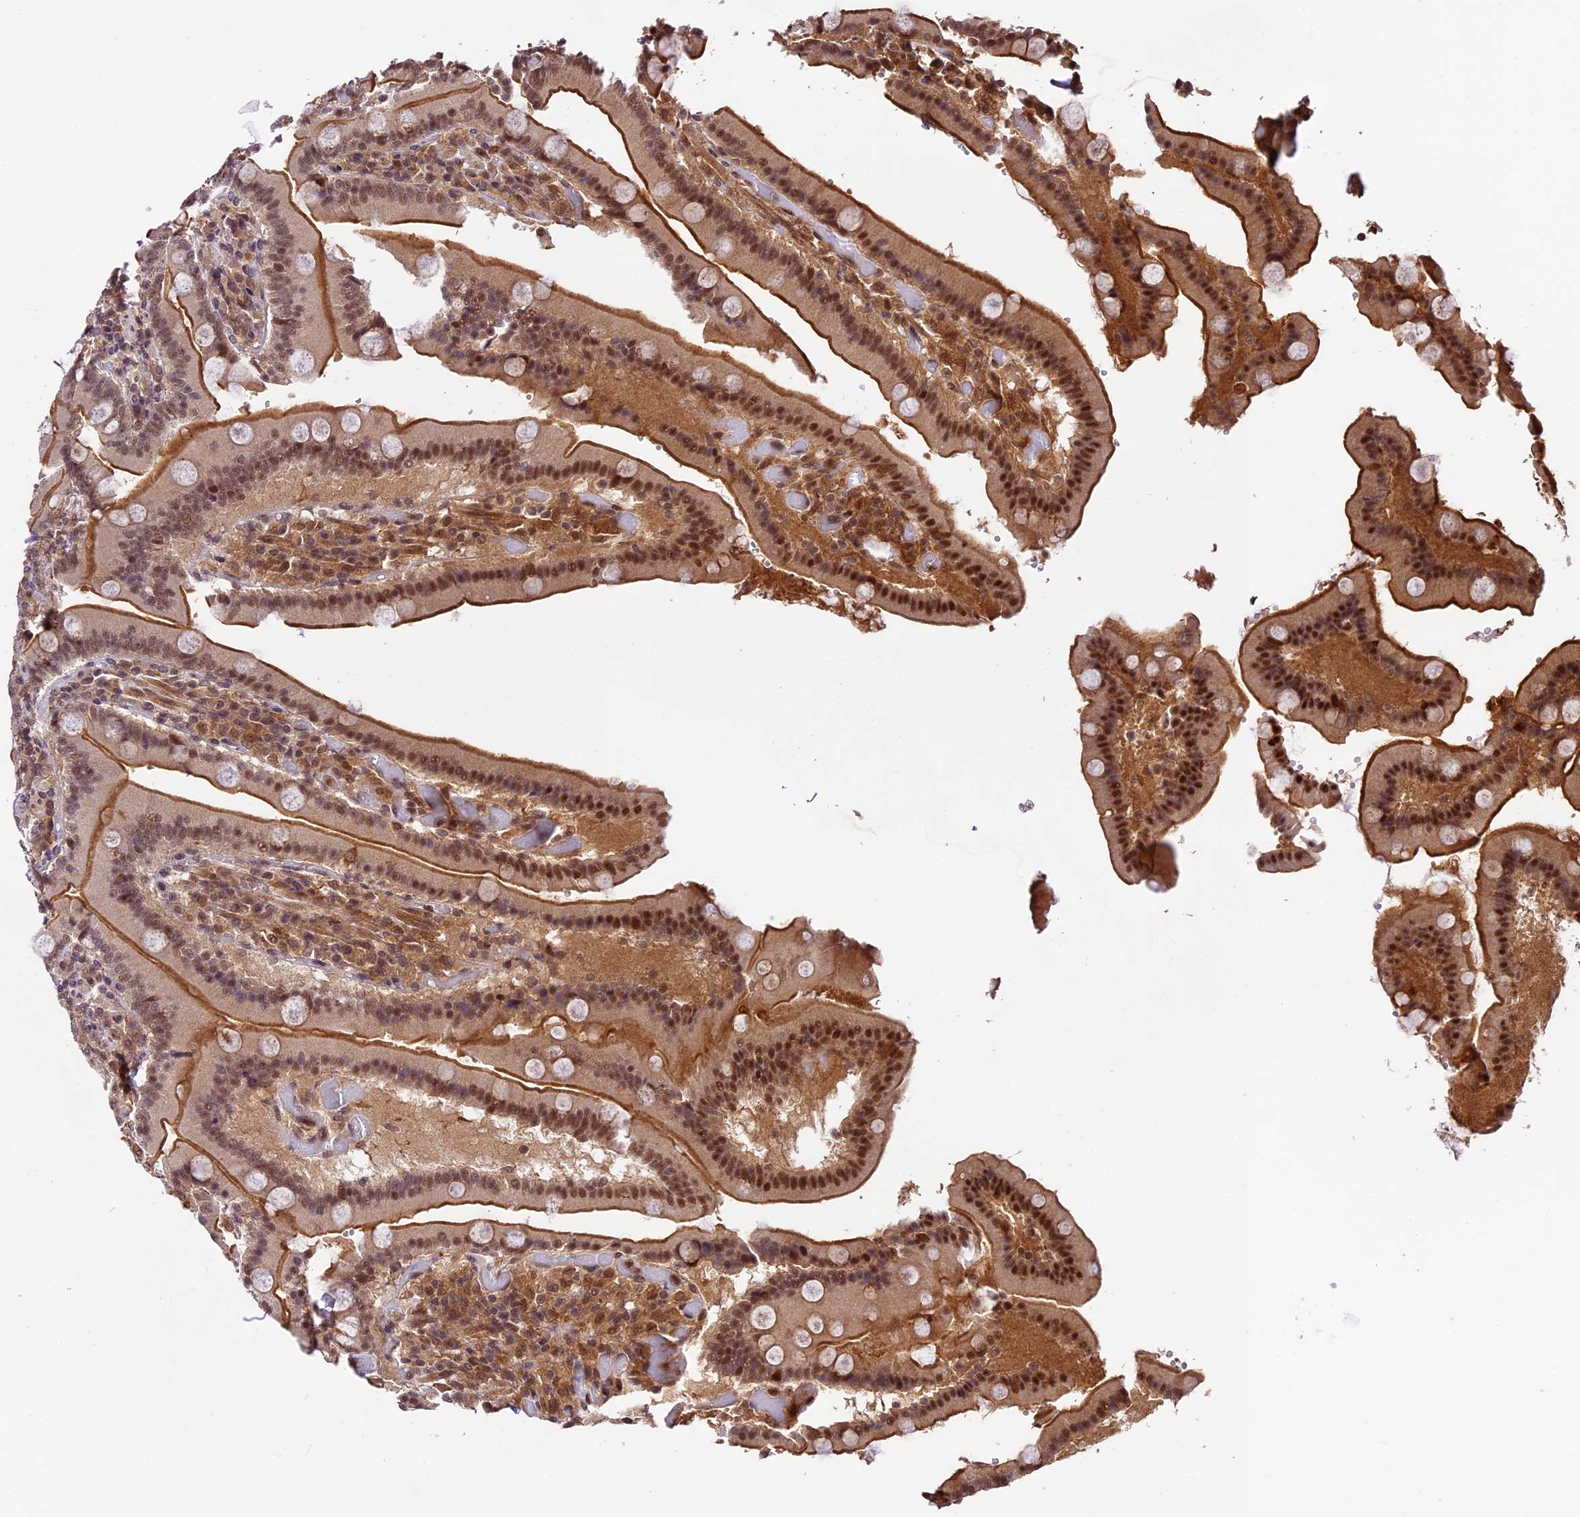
{"staining": {"intensity": "strong", "quantity": ">75%", "location": "cytoplasmic/membranous,nuclear"}, "tissue": "duodenum", "cell_type": "Glandular cells", "image_type": "normal", "snomed": [{"axis": "morphology", "description": "Normal tissue, NOS"}, {"axis": "topography", "description": "Duodenum"}], "caption": "Protein expression analysis of benign human duodenum reveals strong cytoplasmic/membranous,nuclear expression in about >75% of glandular cells. The staining is performed using DAB brown chromogen to label protein expression. The nuclei are counter-stained blue using hematoxylin.", "gene": "DHX38", "patient": {"sex": "female", "age": 62}}